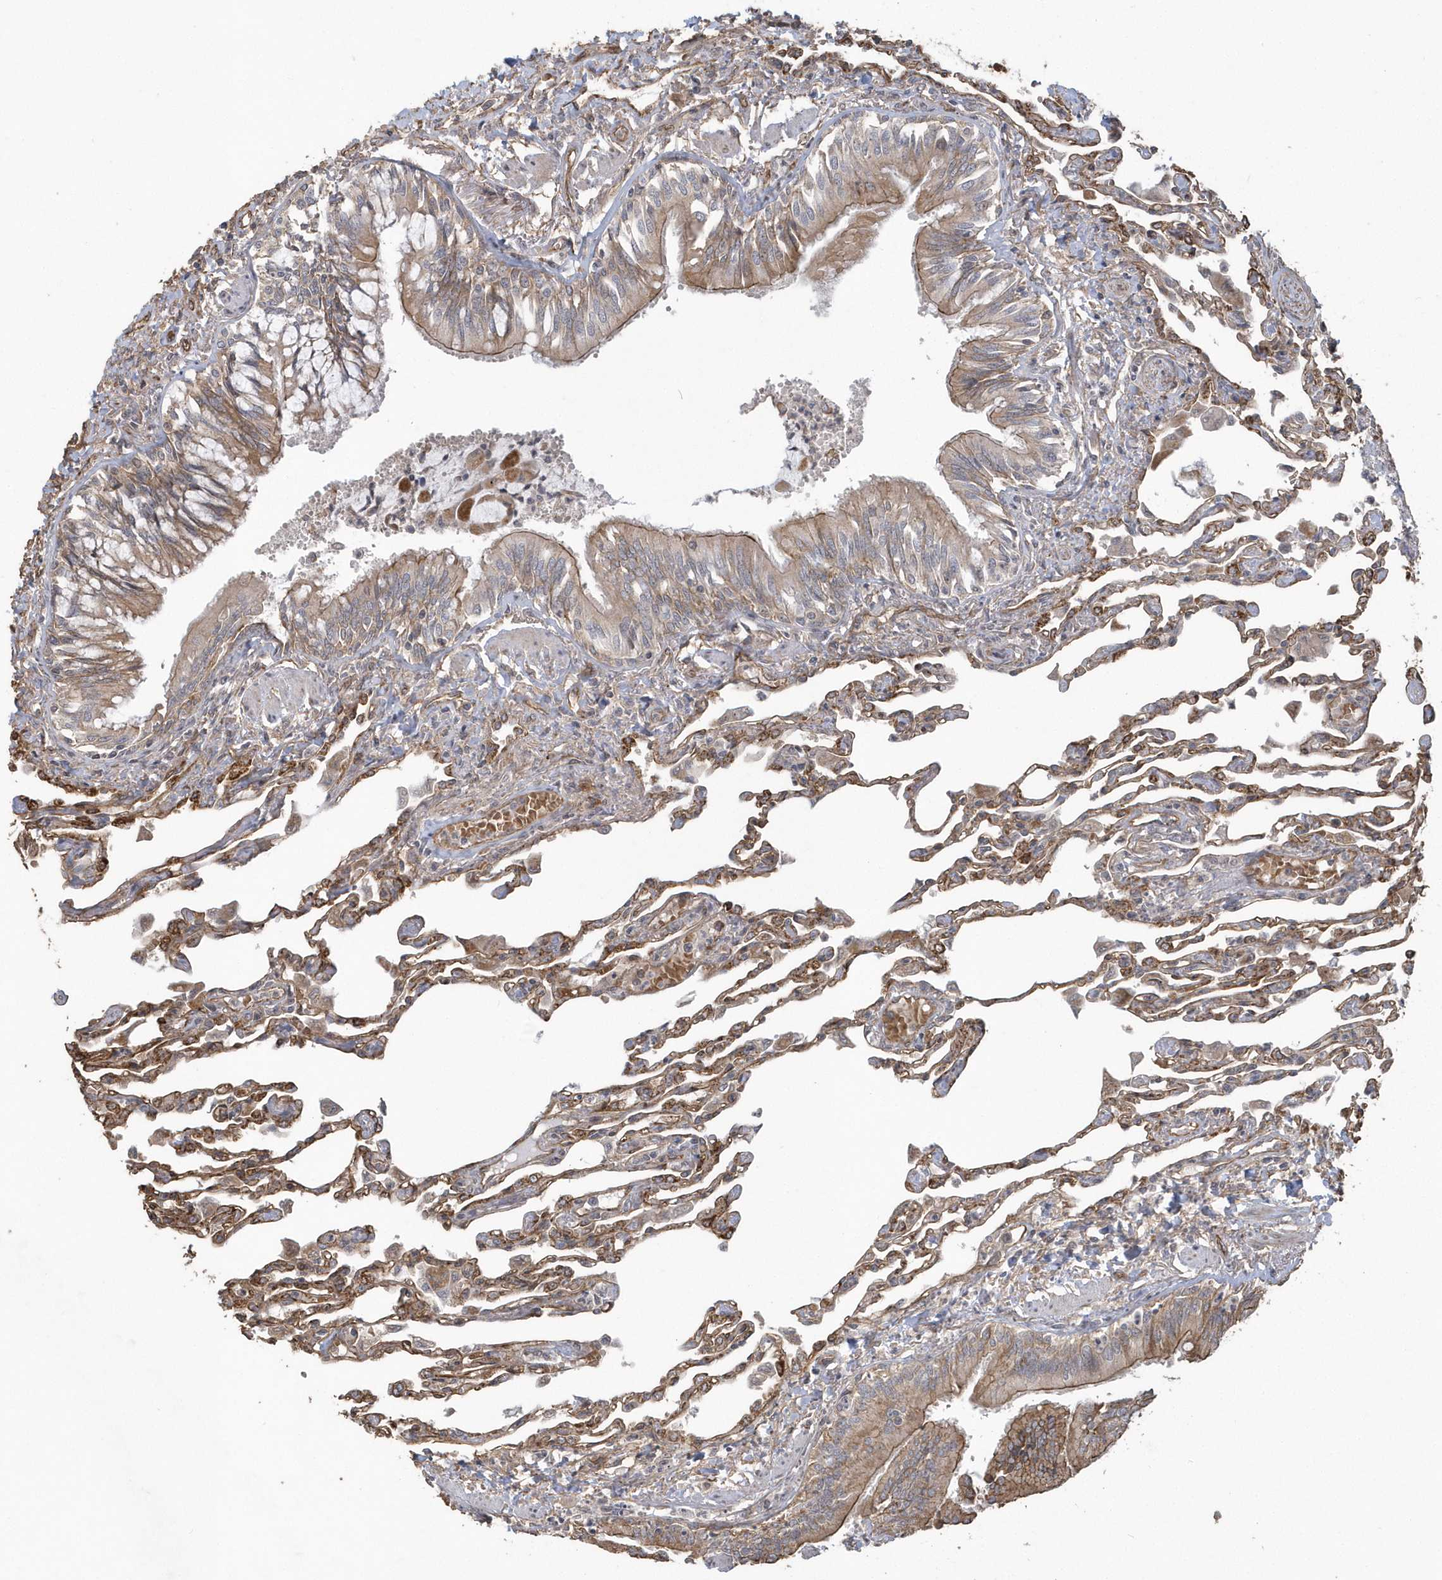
{"staining": {"intensity": "moderate", "quantity": ">75%", "location": "cytoplasmic/membranous"}, "tissue": "lung", "cell_type": "Alveolar cells", "image_type": "normal", "snomed": [{"axis": "morphology", "description": "Normal tissue, NOS"}, {"axis": "topography", "description": "Bronchus"}, {"axis": "topography", "description": "Lung"}], "caption": "Immunohistochemical staining of benign lung shows >75% levels of moderate cytoplasmic/membranous protein expression in about >75% of alveolar cells. The staining is performed using DAB brown chromogen to label protein expression. The nuclei are counter-stained blue using hematoxylin.", "gene": "HERPUD1", "patient": {"sex": "female", "age": 49}}